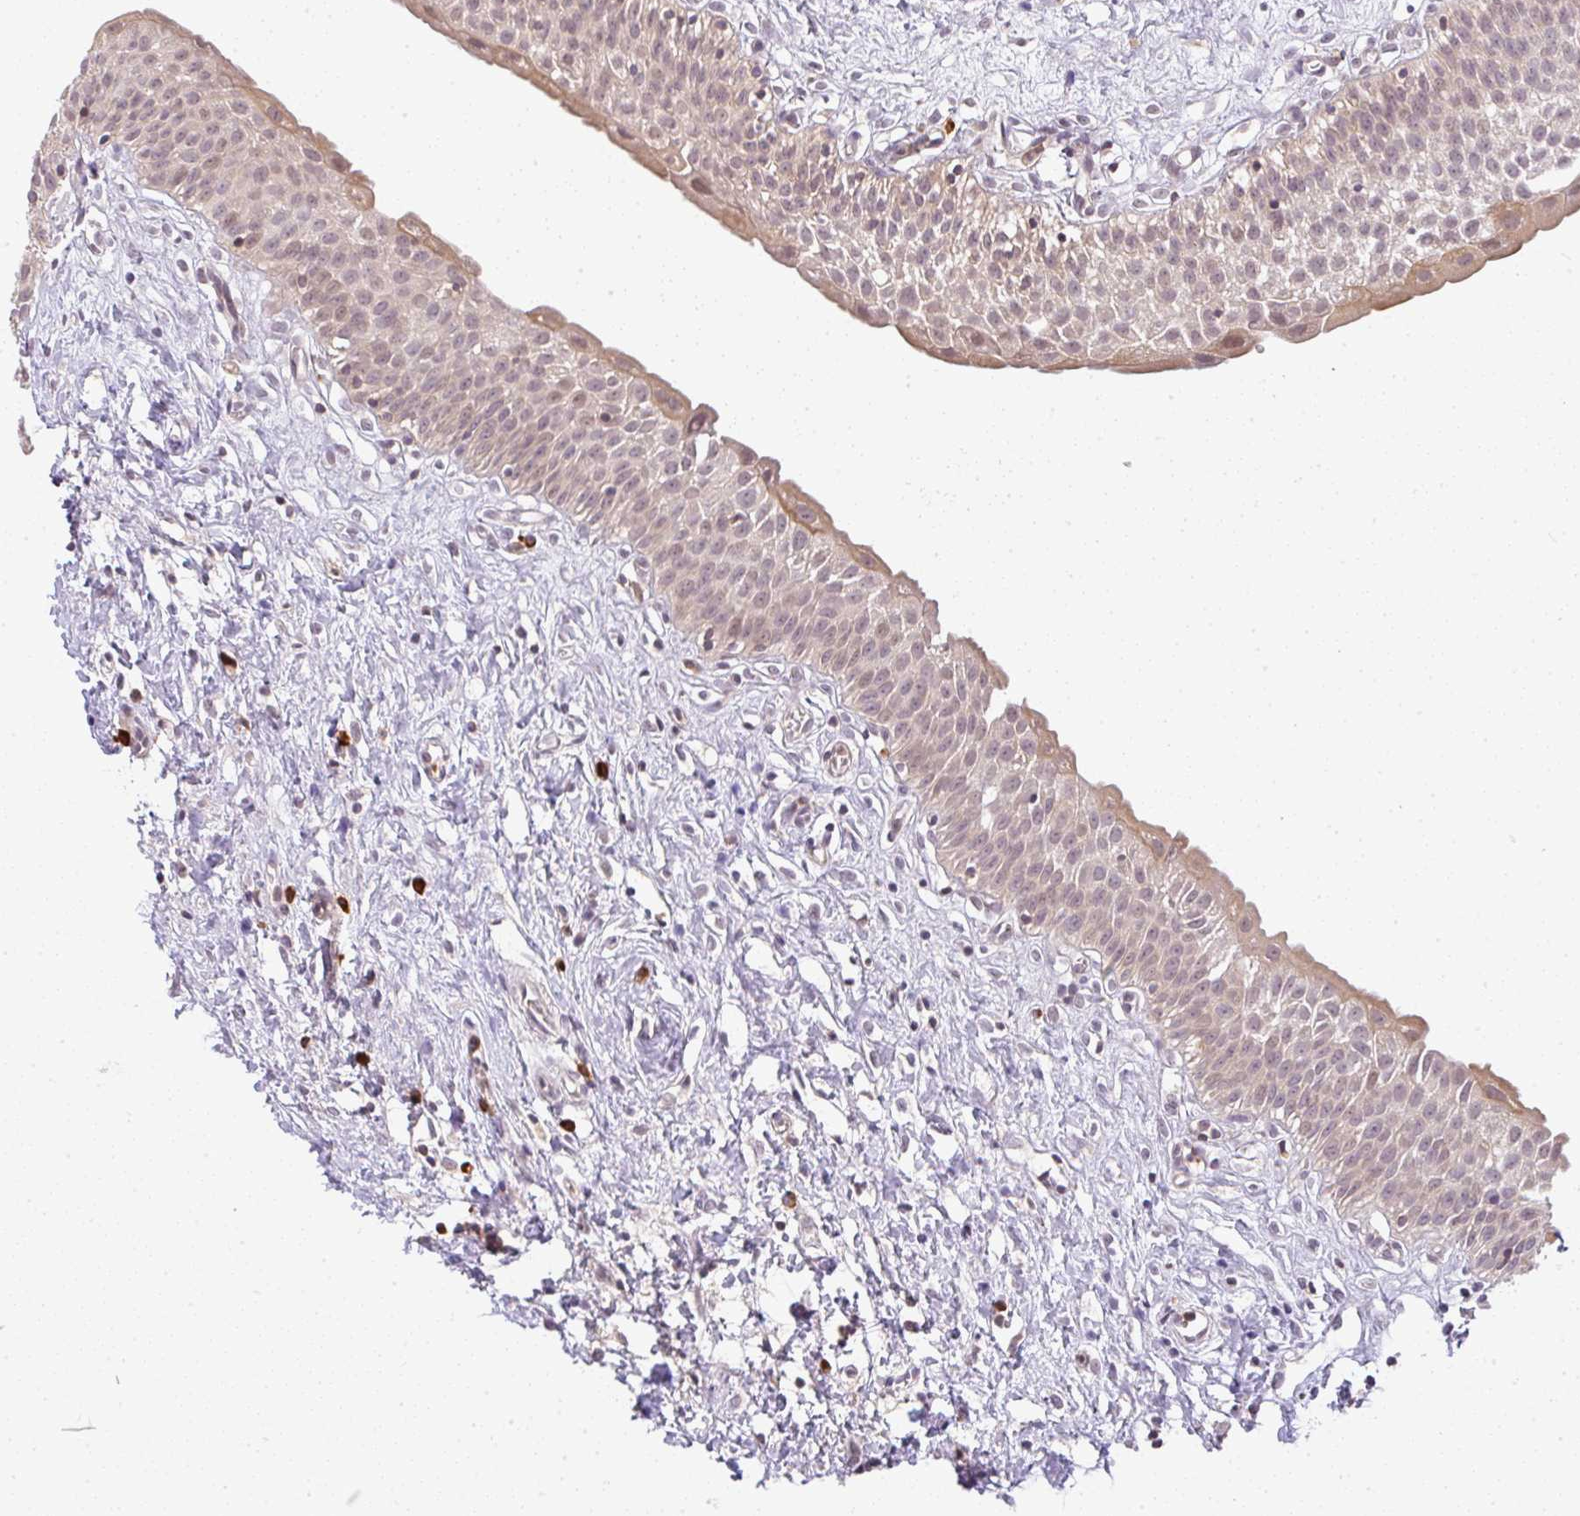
{"staining": {"intensity": "weak", "quantity": "25%-75%", "location": "cytoplasmic/membranous"}, "tissue": "urinary bladder", "cell_type": "Urothelial cells", "image_type": "normal", "snomed": [{"axis": "morphology", "description": "Normal tissue, NOS"}, {"axis": "topography", "description": "Urinary bladder"}], "caption": "A brown stain labels weak cytoplasmic/membranous positivity of a protein in urothelial cells of unremarkable urinary bladder.", "gene": "FAM153A", "patient": {"sex": "male", "age": 51}}